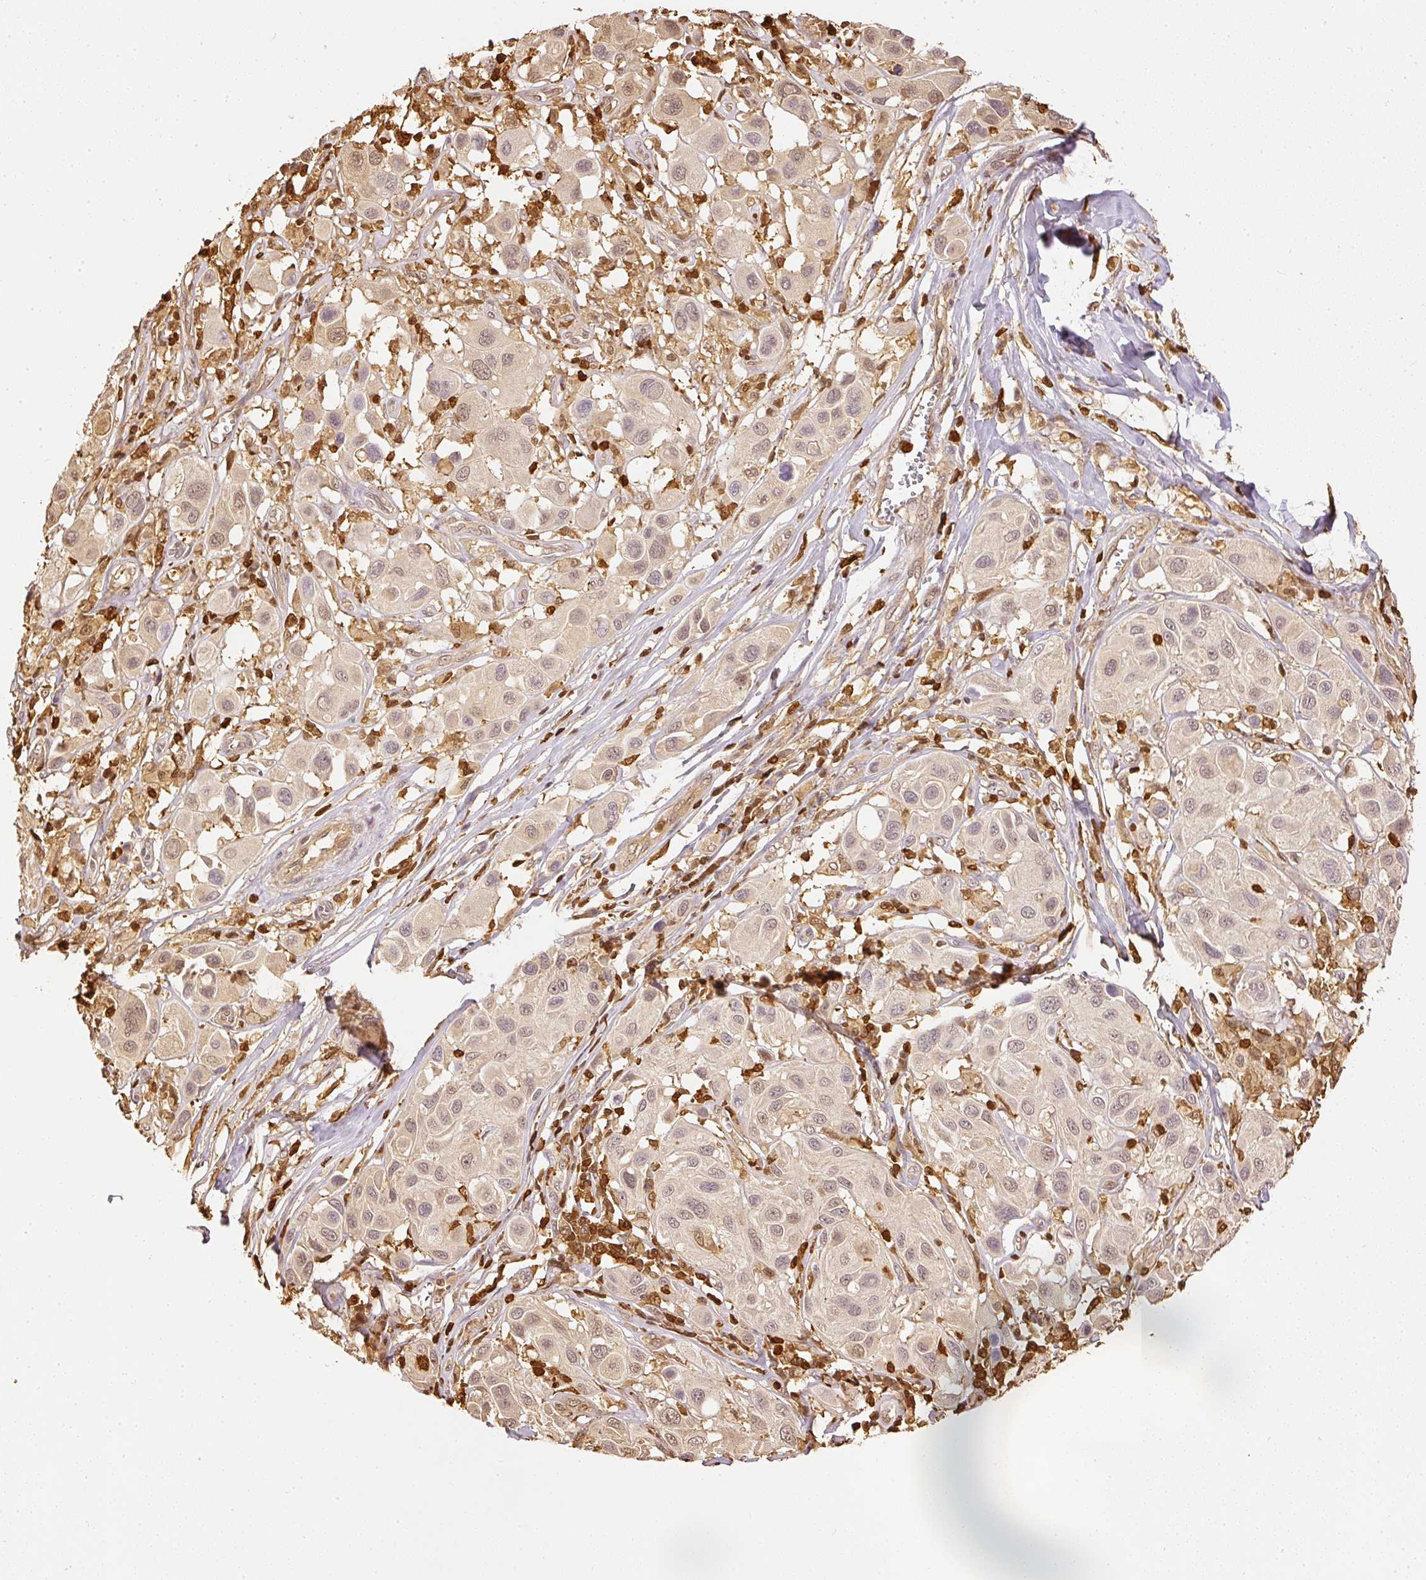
{"staining": {"intensity": "weak", "quantity": "25%-75%", "location": "nuclear"}, "tissue": "melanoma", "cell_type": "Tumor cells", "image_type": "cancer", "snomed": [{"axis": "morphology", "description": "Malignant melanoma, Metastatic site"}, {"axis": "topography", "description": "Skin"}], "caption": "Protein analysis of melanoma tissue reveals weak nuclear positivity in approximately 25%-75% of tumor cells.", "gene": "PFN1", "patient": {"sex": "male", "age": 41}}